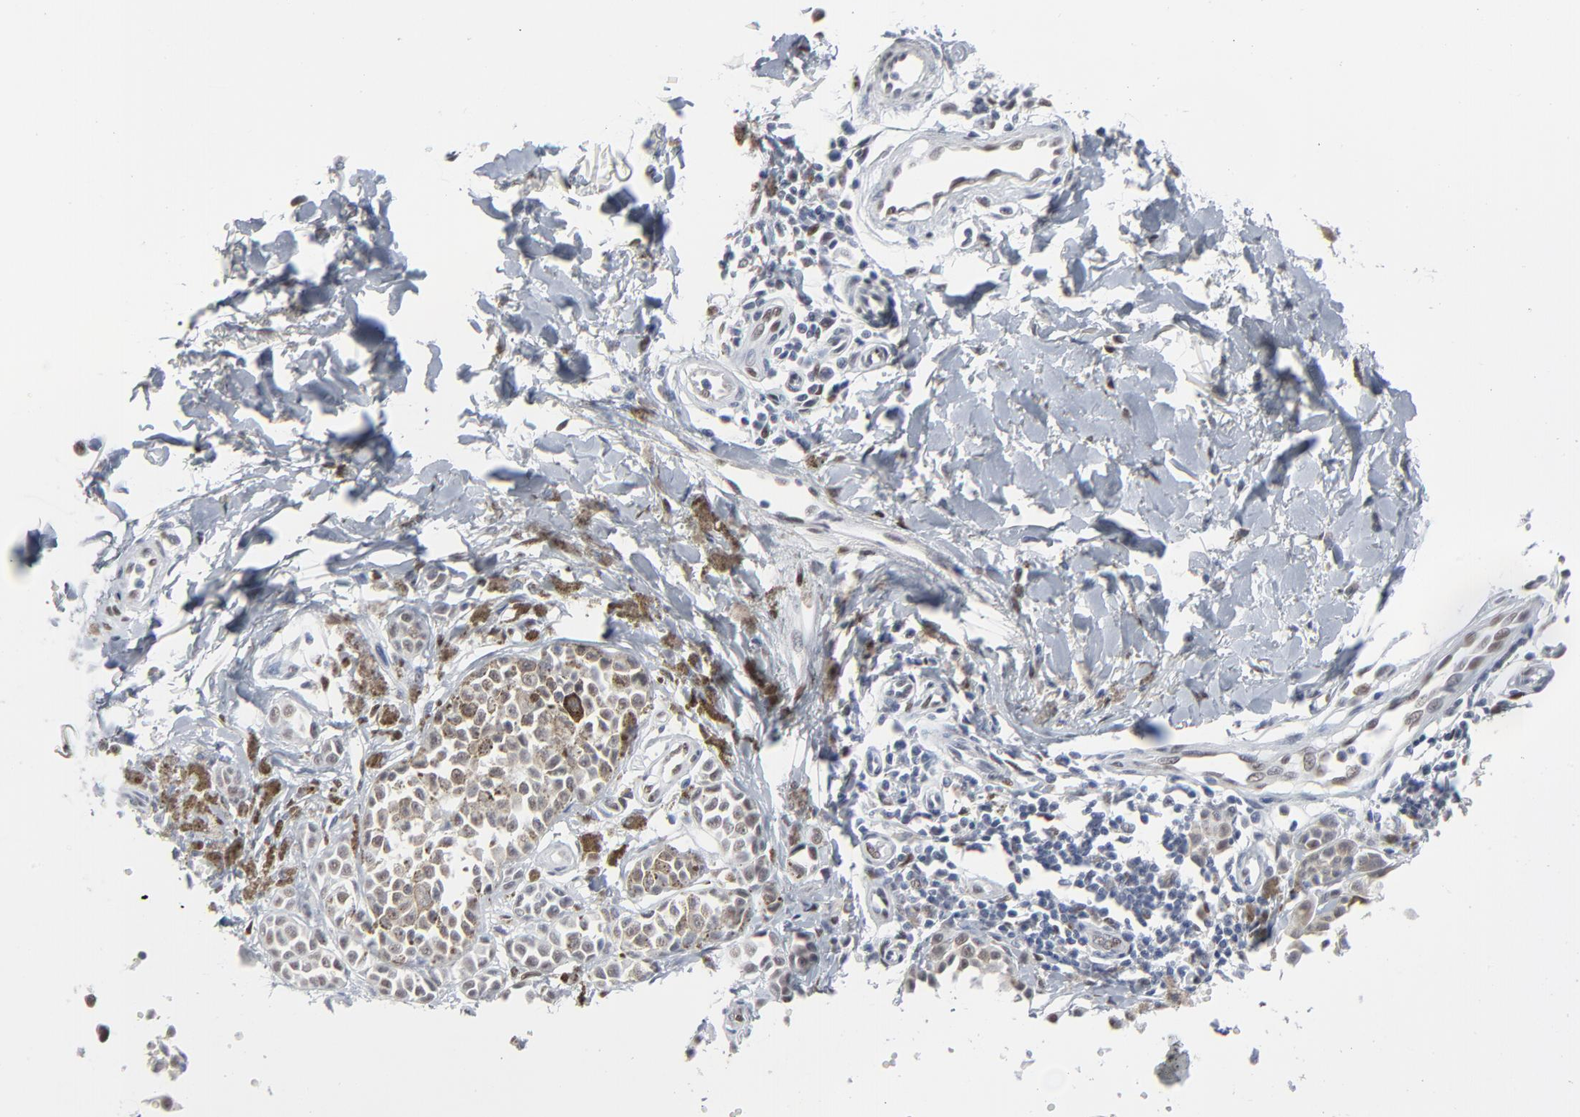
{"staining": {"intensity": "negative", "quantity": "none", "location": "none"}, "tissue": "melanoma", "cell_type": "Tumor cells", "image_type": "cancer", "snomed": [{"axis": "morphology", "description": "Malignant melanoma, NOS"}, {"axis": "topography", "description": "Skin"}], "caption": "Protein analysis of malignant melanoma reveals no significant staining in tumor cells.", "gene": "ATF7", "patient": {"sex": "female", "age": 38}}